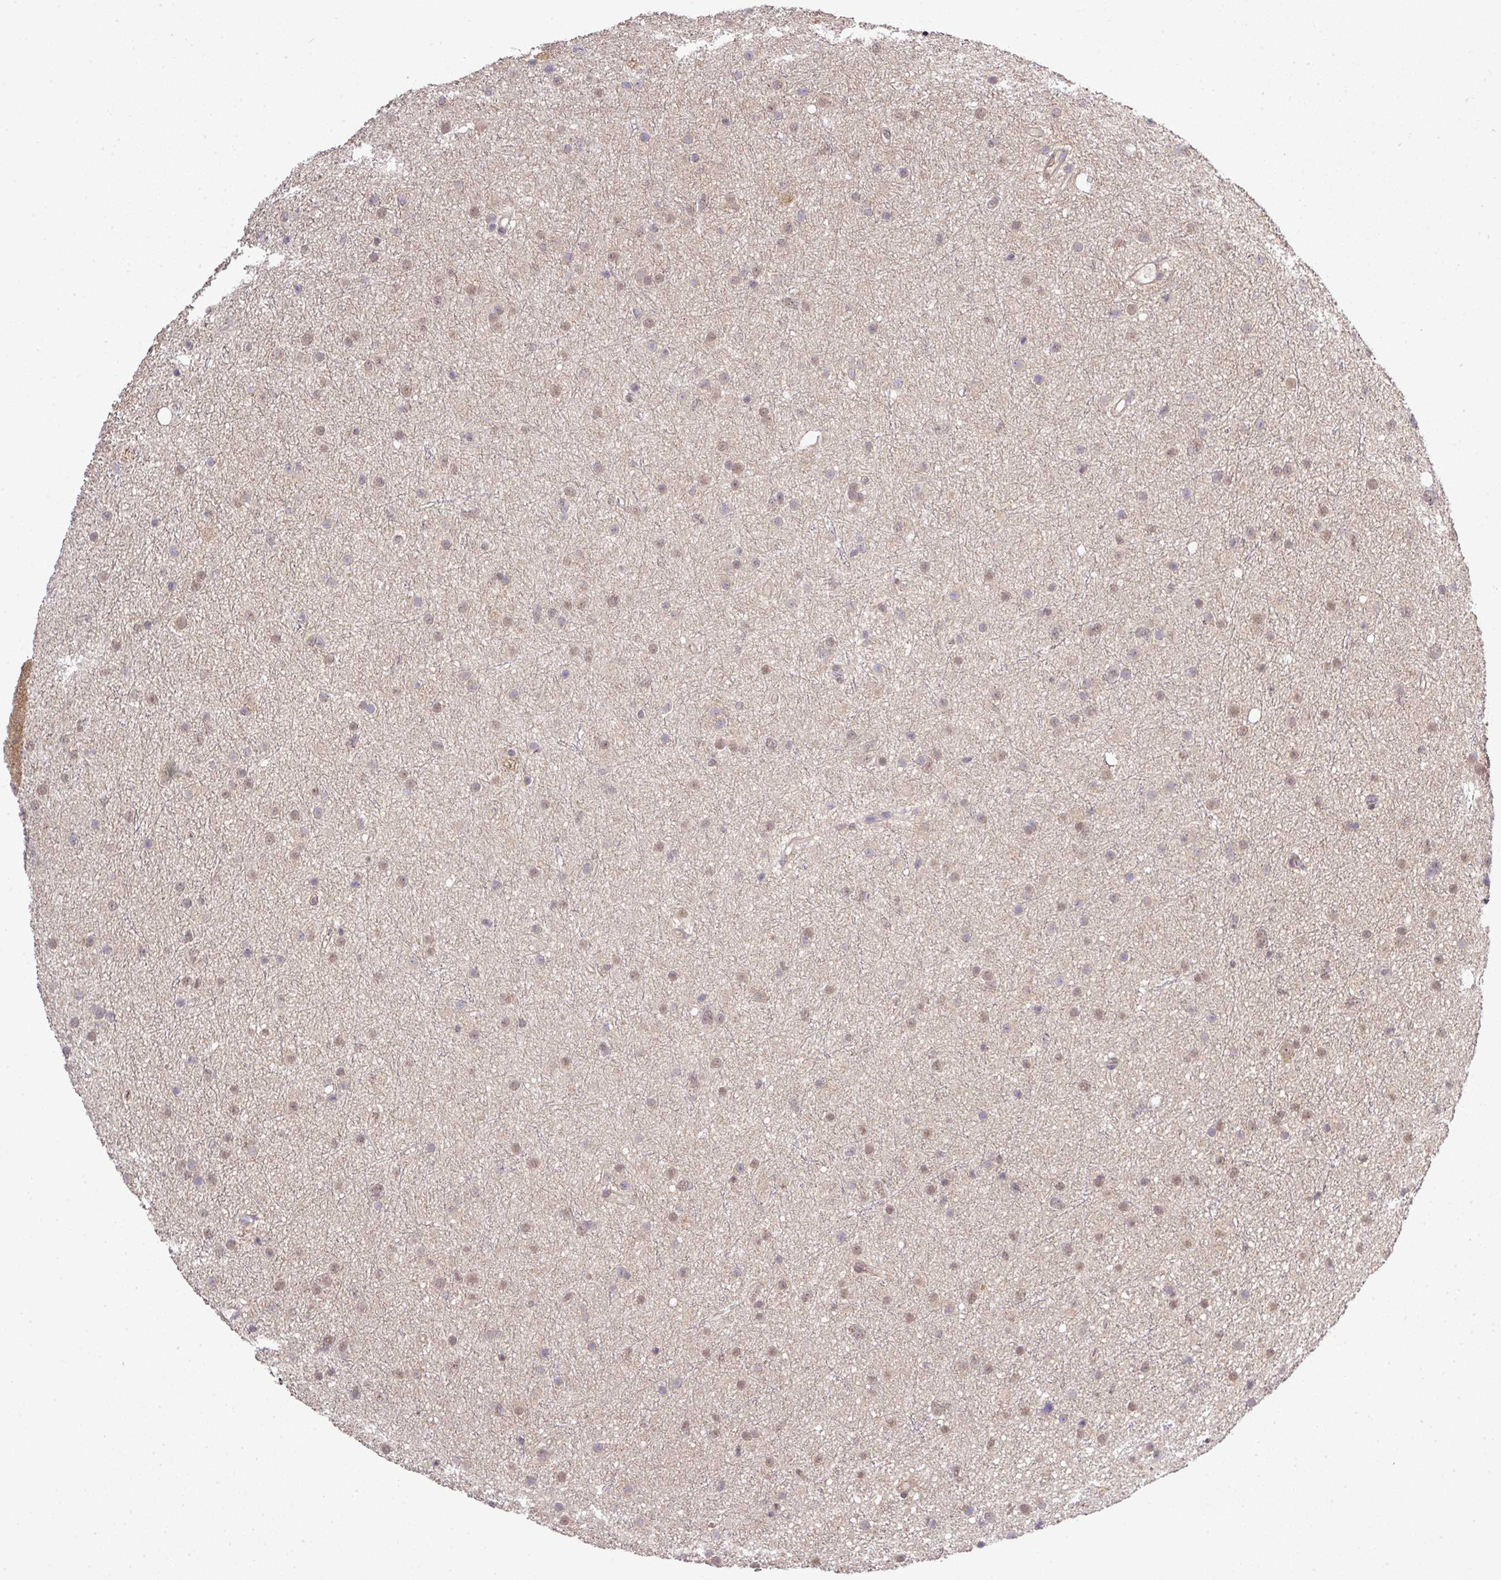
{"staining": {"intensity": "weak", "quantity": "25%-75%", "location": "cytoplasmic/membranous,nuclear"}, "tissue": "glioma", "cell_type": "Tumor cells", "image_type": "cancer", "snomed": [{"axis": "morphology", "description": "Glioma, malignant, Low grade"}, {"axis": "topography", "description": "Cerebral cortex"}], "caption": "About 25%-75% of tumor cells in human glioma reveal weak cytoplasmic/membranous and nuclear protein positivity as visualized by brown immunohistochemical staining.", "gene": "TMEM107", "patient": {"sex": "female", "age": 39}}